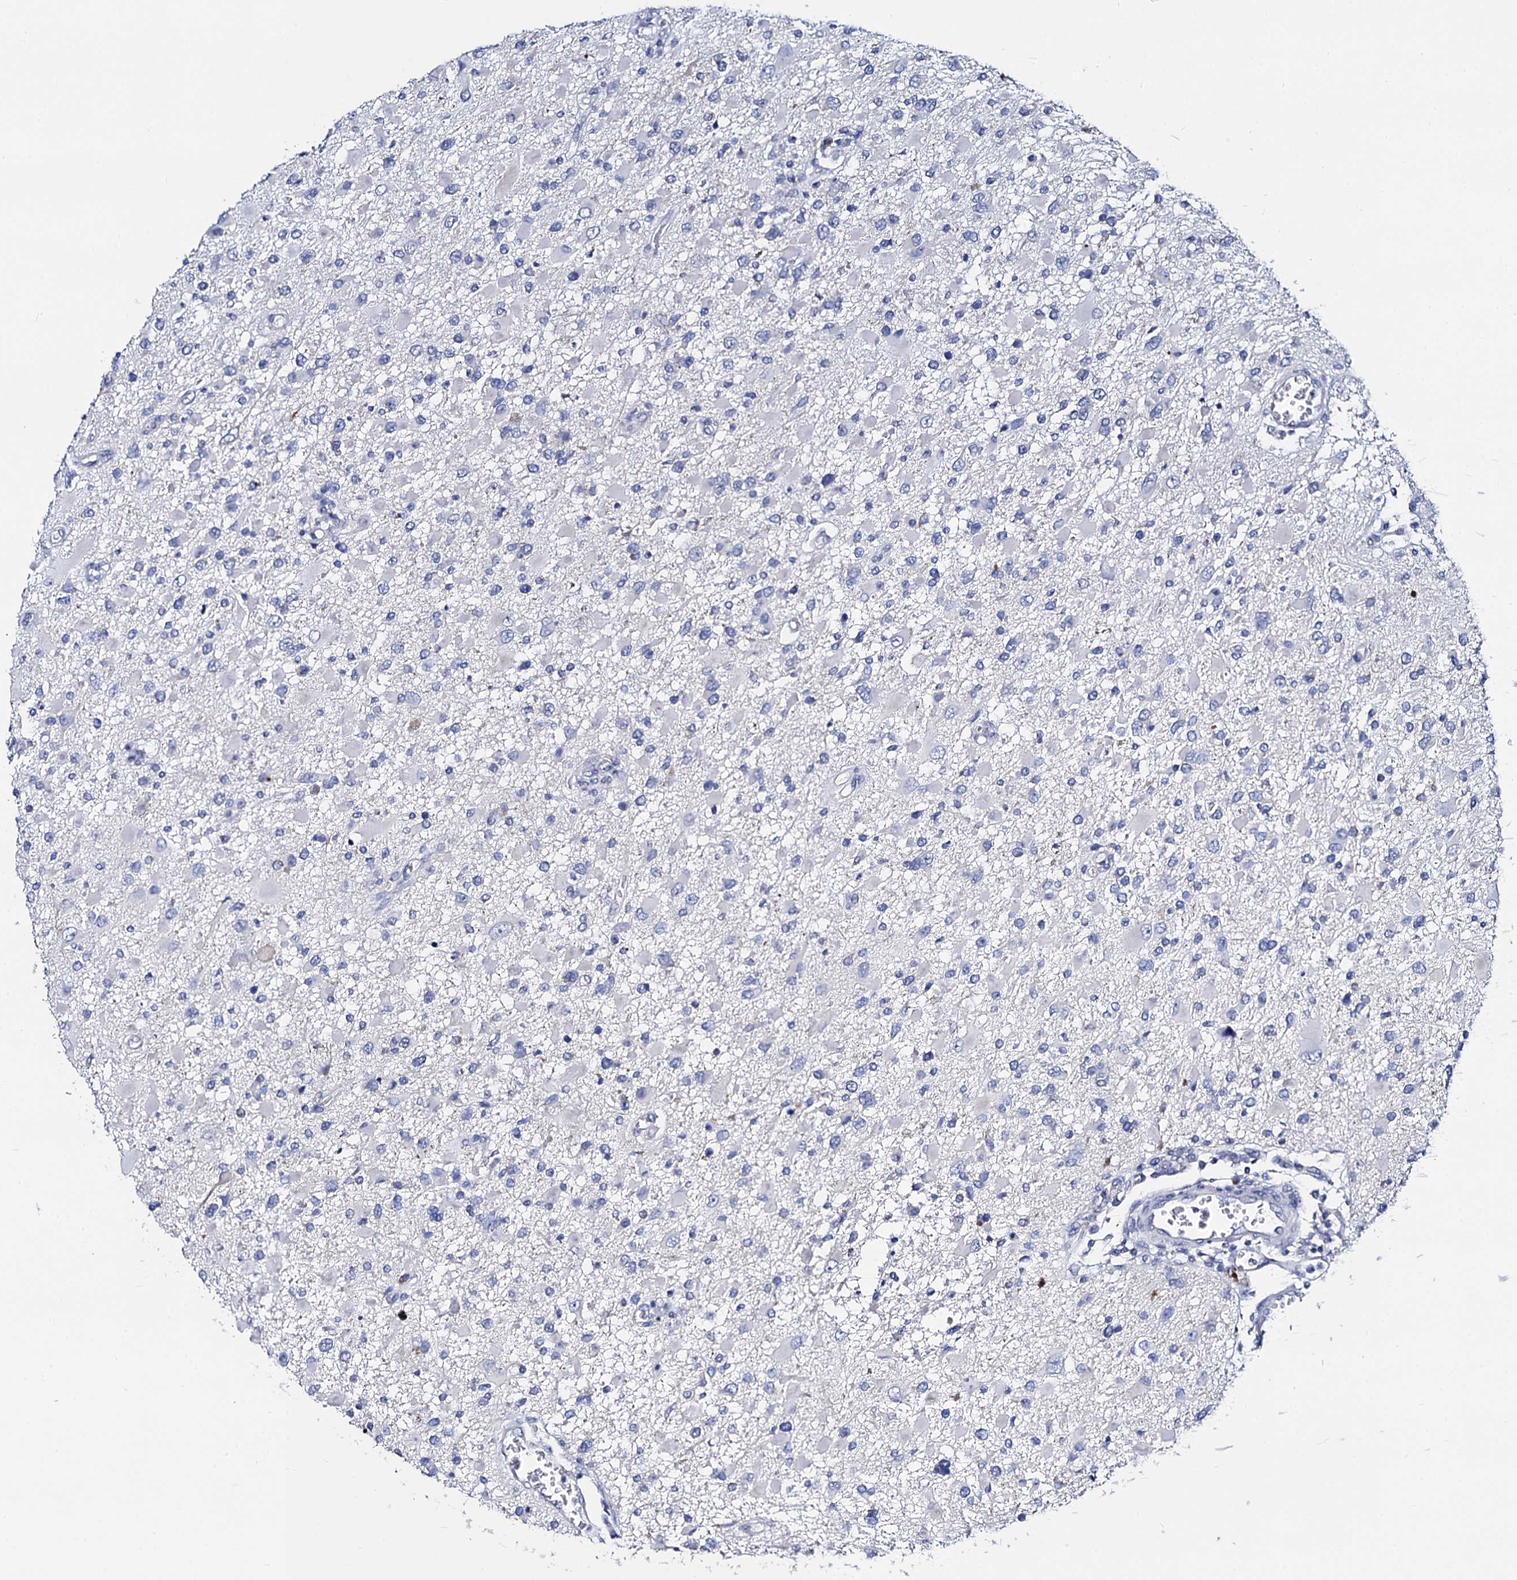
{"staining": {"intensity": "negative", "quantity": "none", "location": "none"}, "tissue": "glioma", "cell_type": "Tumor cells", "image_type": "cancer", "snomed": [{"axis": "morphology", "description": "Glioma, malignant, High grade"}, {"axis": "topography", "description": "Brain"}], "caption": "Immunohistochemical staining of human glioma demonstrates no significant expression in tumor cells.", "gene": "ACADSB", "patient": {"sex": "male", "age": 53}}